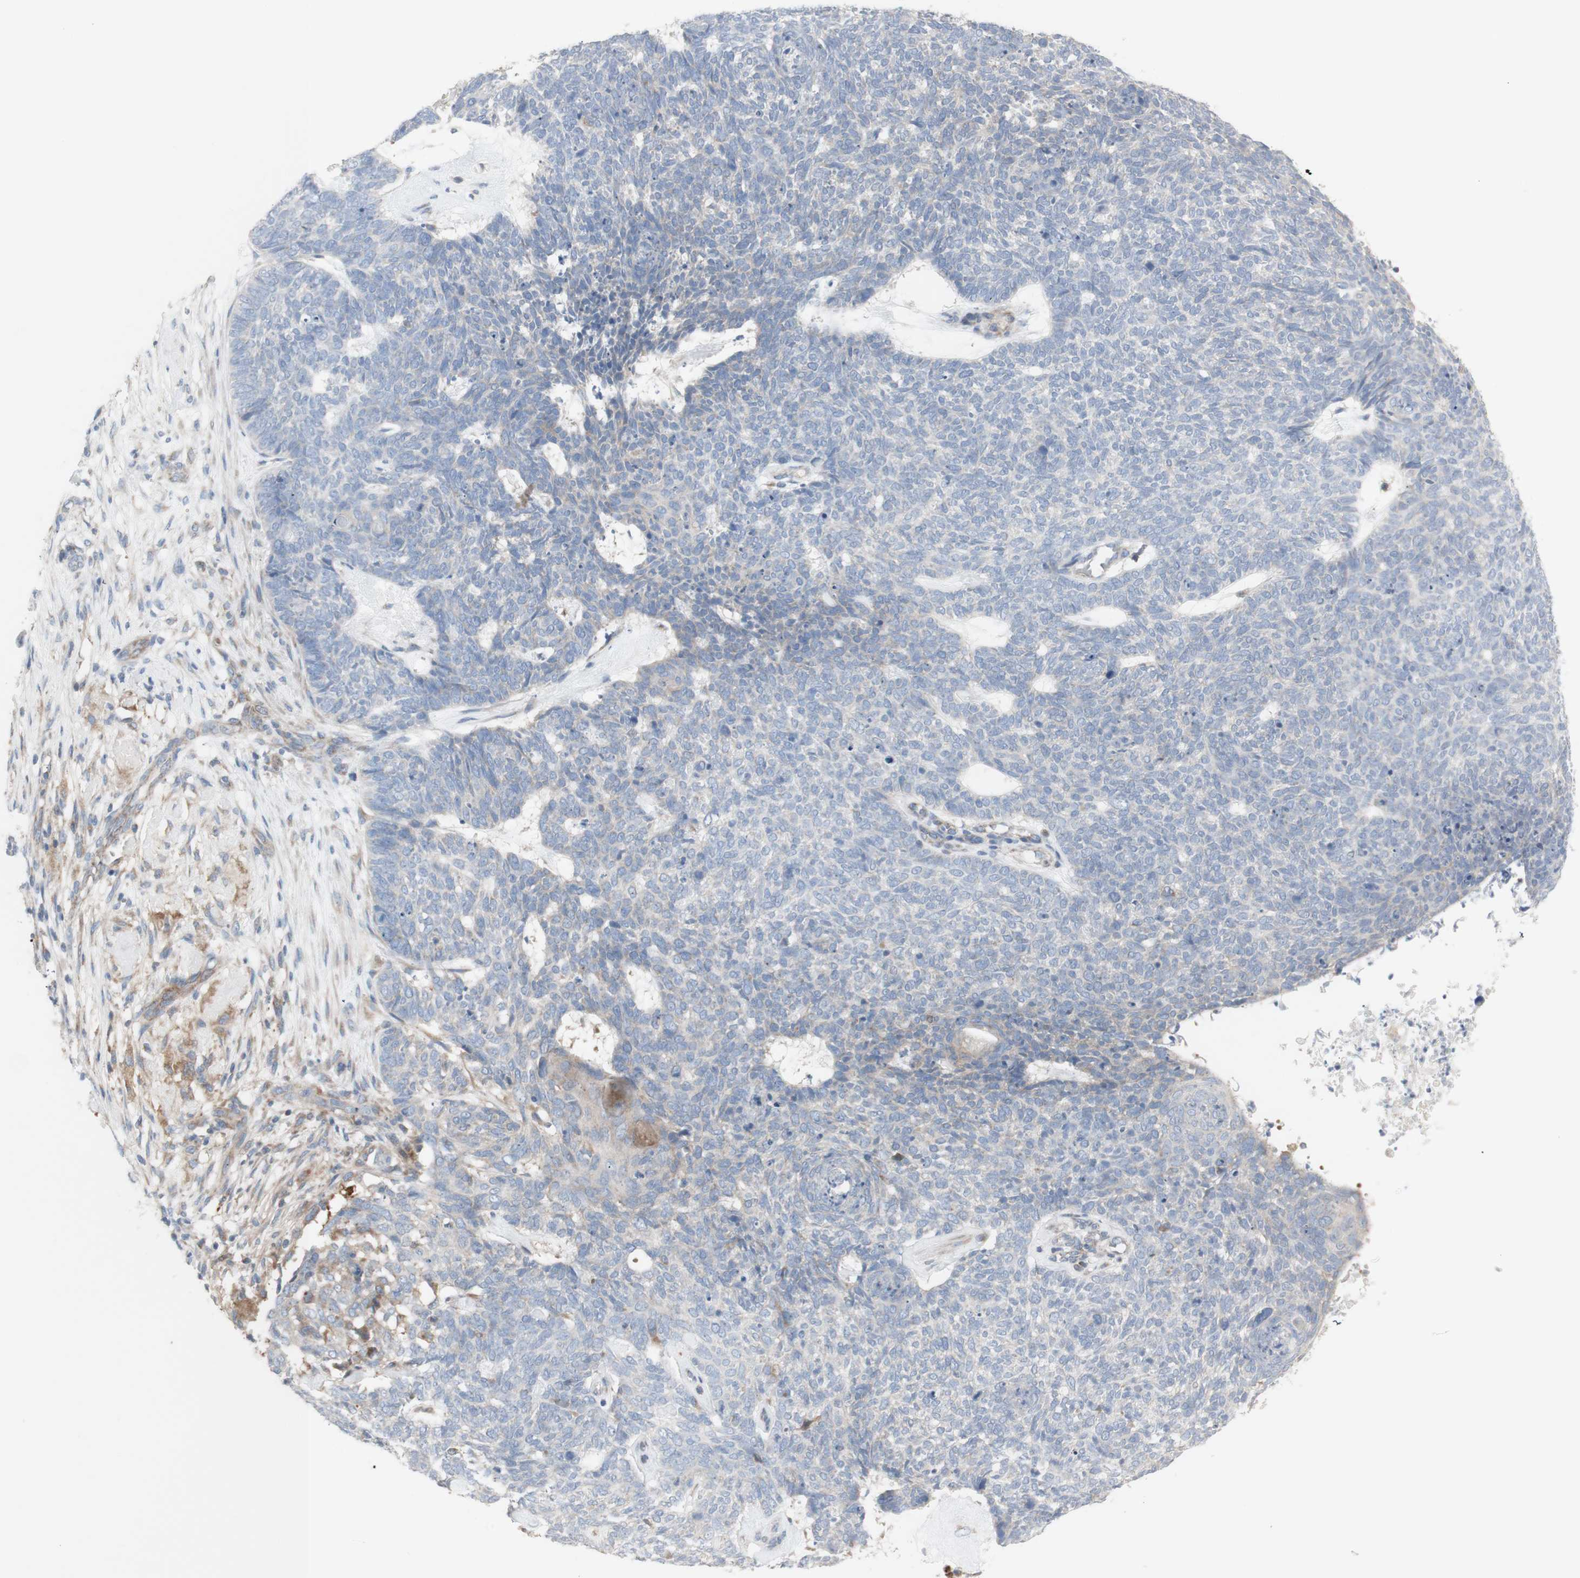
{"staining": {"intensity": "weak", "quantity": "<25%", "location": "cytoplasmic/membranous"}, "tissue": "skin cancer", "cell_type": "Tumor cells", "image_type": "cancer", "snomed": [{"axis": "morphology", "description": "Basal cell carcinoma"}, {"axis": "topography", "description": "Skin"}], "caption": "Immunohistochemistry photomicrograph of skin basal cell carcinoma stained for a protein (brown), which shows no positivity in tumor cells. (Immunohistochemistry (ihc), brightfield microscopy, high magnification).", "gene": "C3orf52", "patient": {"sex": "female", "age": 84}}